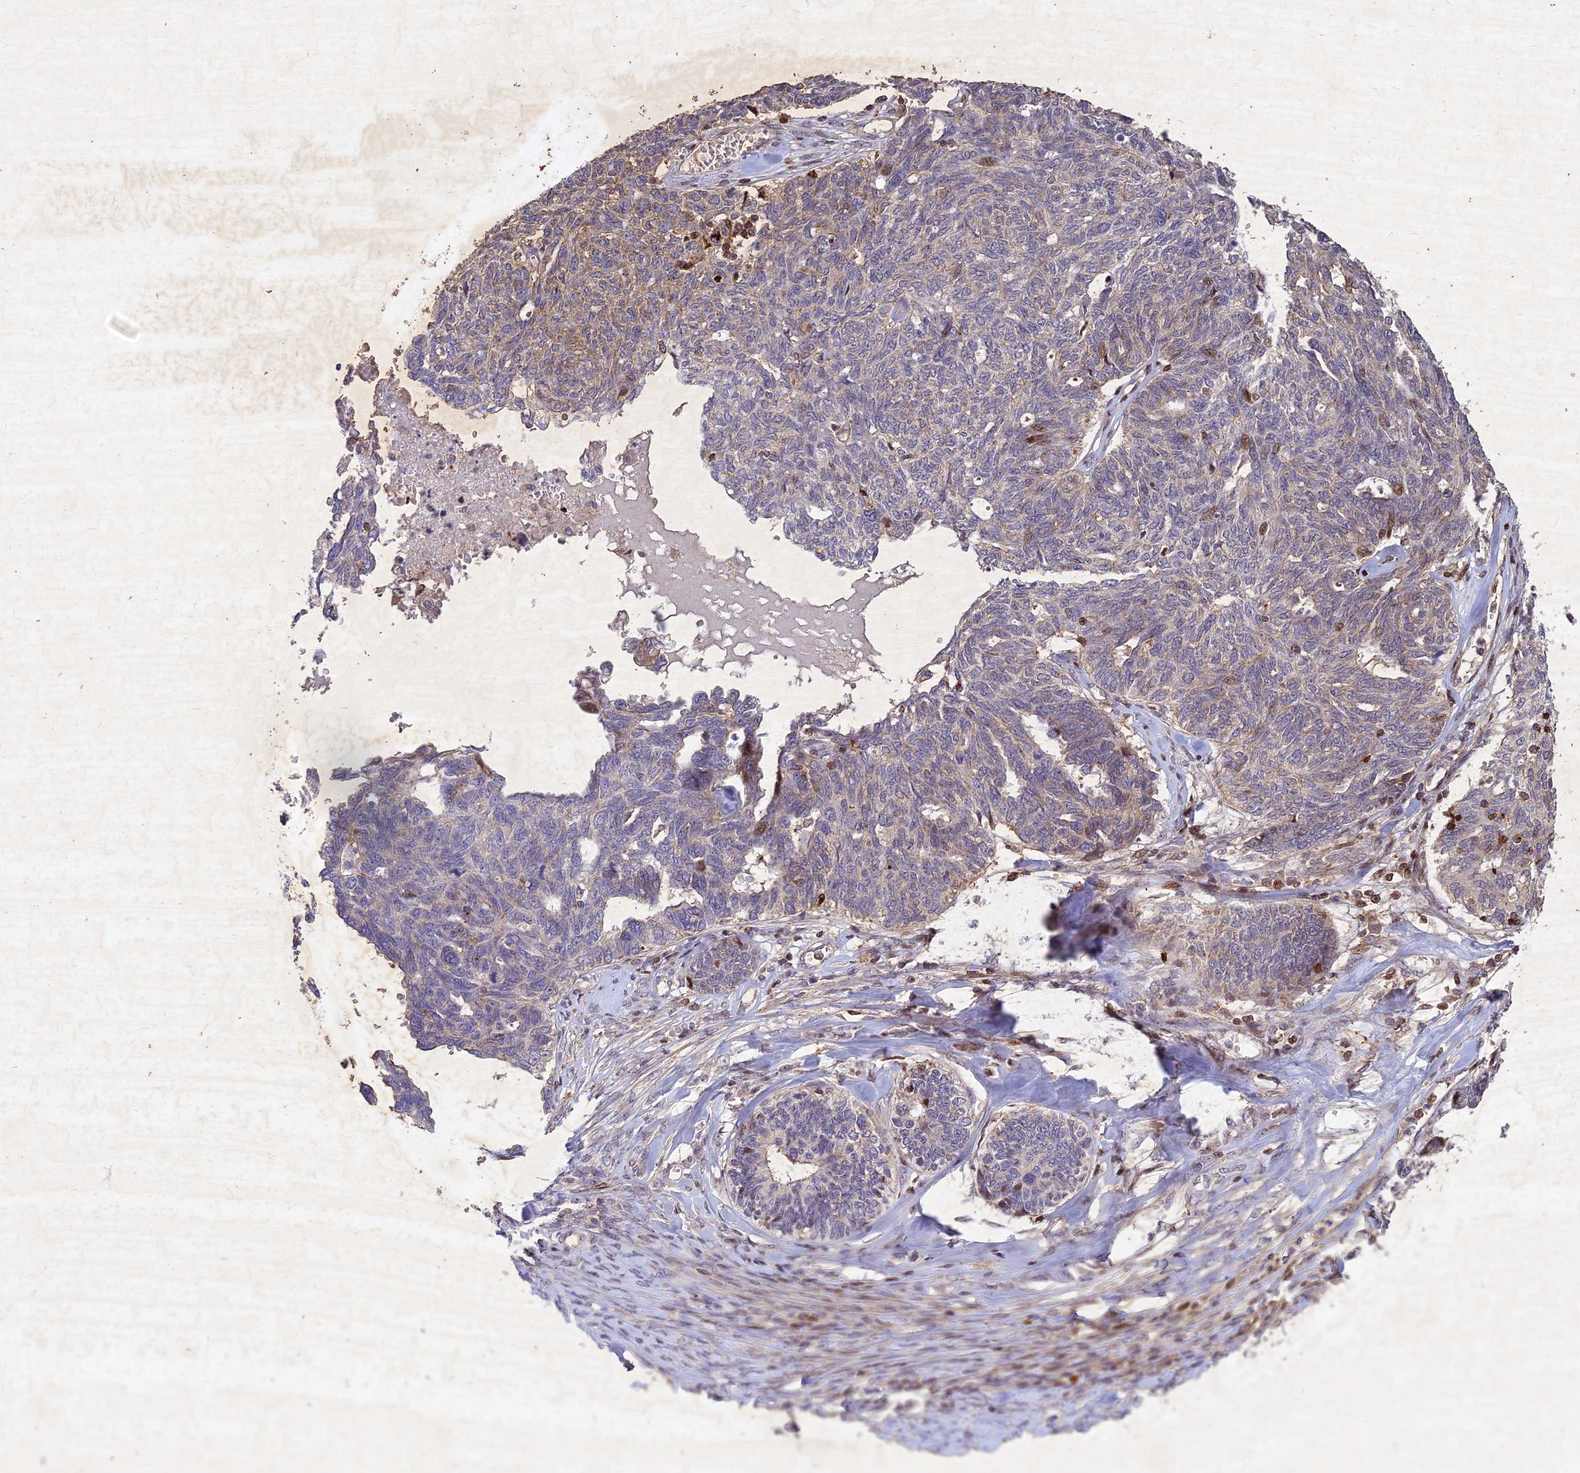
{"staining": {"intensity": "moderate", "quantity": "<25%", "location": "cytoplasmic/membranous,nuclear"}, "tissue": "ovarian cancer", "cell_type": "Tumor cells", "image_type": "cancer", "snomed": [{"axis": "morphology", "description": "Cystadenocarcinoma, serous, NOS"}, {"axis": "topography", "description": "Ovary"}], "caption": "Ovarian cancer (serous cystadenocarcinoma) tissue demonstrates moderate cytoplasmic/membranous and nuclear positivity in about <25% of tumor cells, visualized by immunohistochemistry.", "gene": "RELCH", "patient": {"sex": "female", "age": 79}}